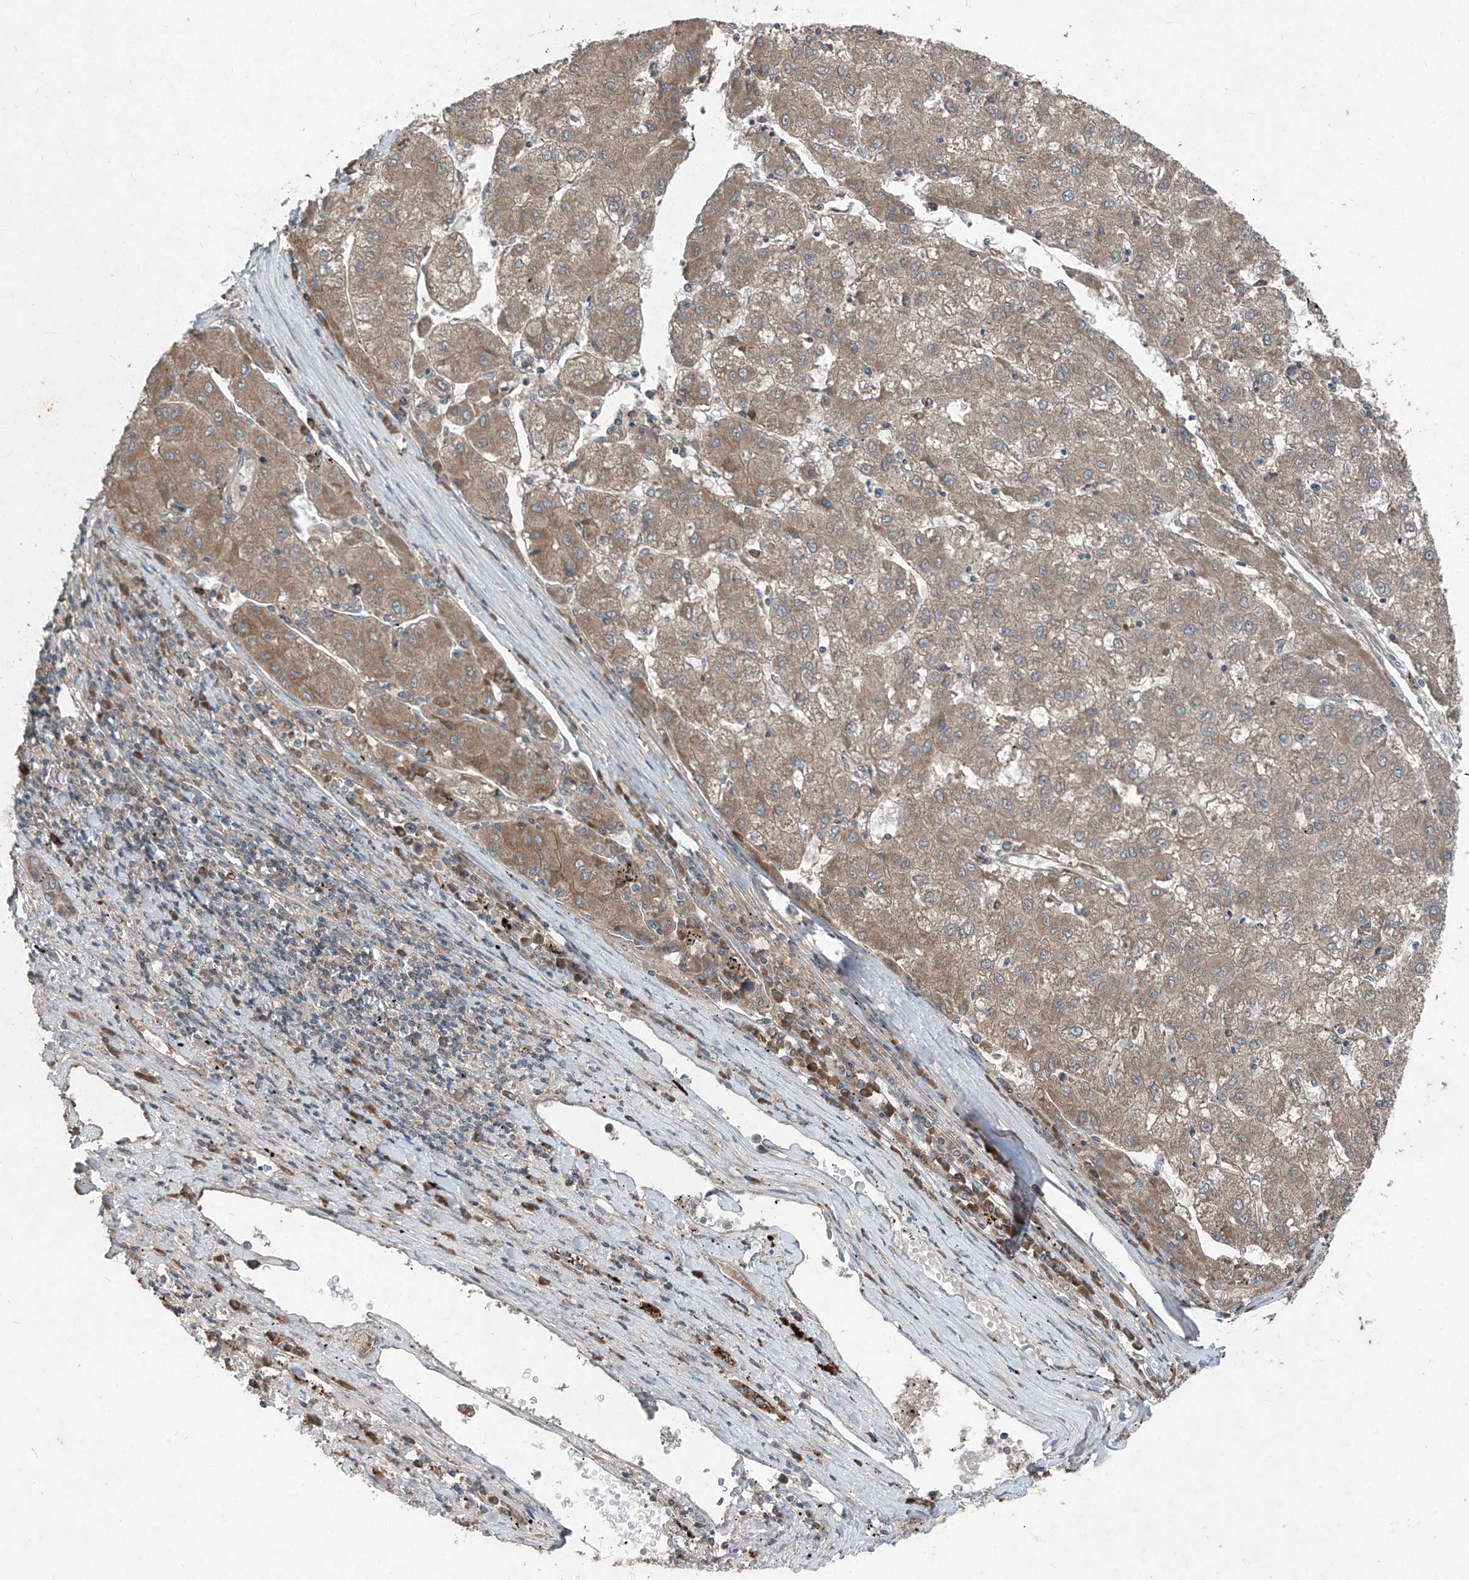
{"staining": {"intensity": "weak", "quantity": ">75%", "location": "cytoplasmic/membranous"}, "tissue": "liver cancer", "cell_type": "Tumor cells", "image_type": "cancer", "snomed": [{"axis": "morphology", "description": "Carcinoma, Hepatocellular, NOS"}, {"axis": "topography", "description": "Liver"}], "caption": "Protein staining shows weak cytoplasmic/membranous staining in approximately >75% of tumor cells in hepatocellular carcinoma (liver).", "gene": "FOXRED2", "patient": {"sex": "male", "age": 72}}